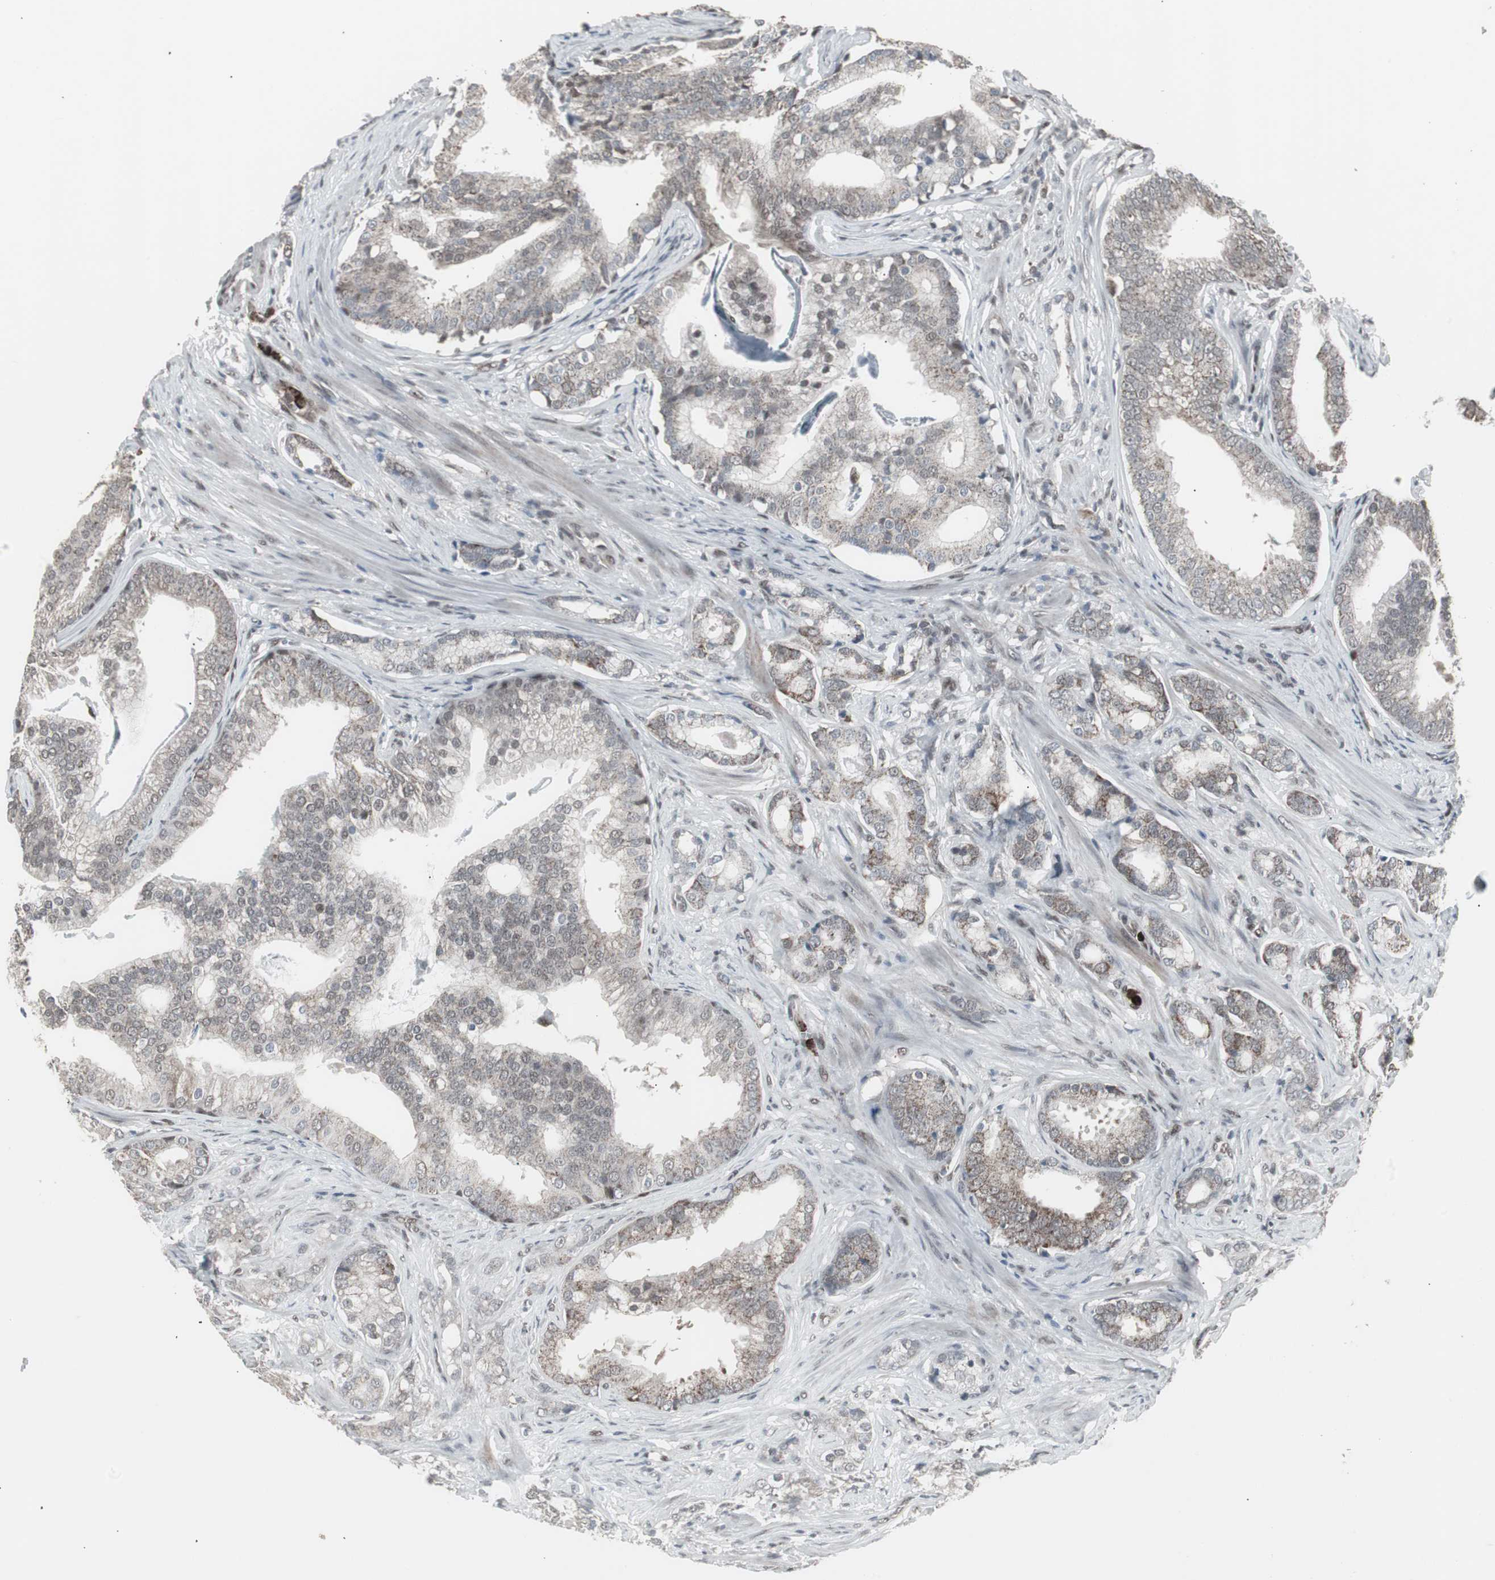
{"staining": {"intensity": "weak", "quantity": "25%-75%", "location": "cytoplasmic/membranous,nuclear"}, "tissue": "prostate cancer", "cell_type": "Tumor cells", "image_type": "cancer", "snomed": [{"axis": "morphology", "description": "Adenocarcinoma, Low grade"}, {"axis": "topography", "description": "Prostate"}], "caption": "An immunohistochemistry micrograph of tumor tissue is shown. Protein staining in brown shows weak cytoplasmic/membranous and nuclear positivity in prostate cancer (low-grade adenocarcinoma) within tumor cells.", "gene": "RXRA", "patient": {"sex": "male", "age": 58}}